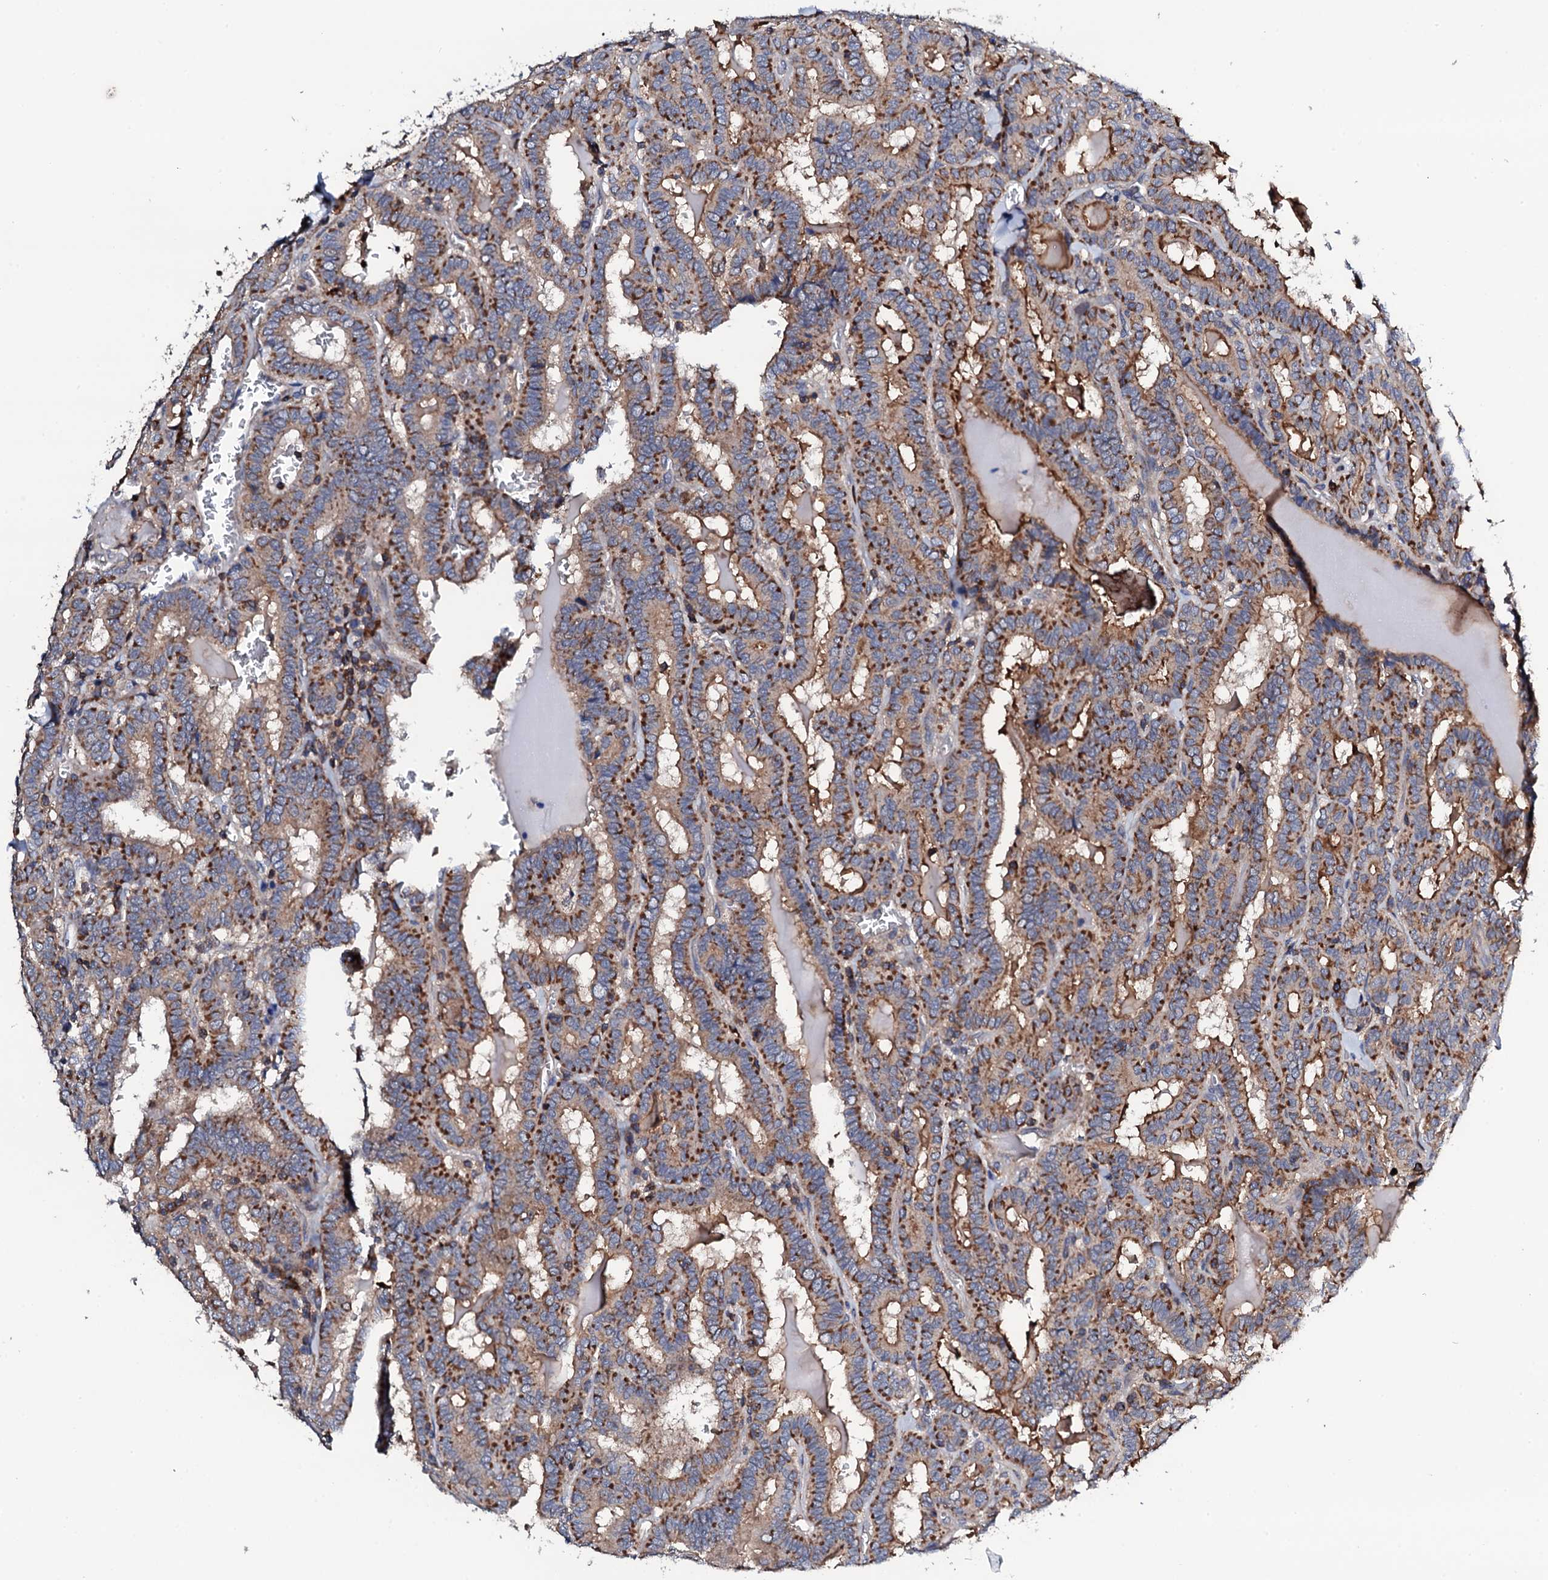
{"staining": {"intensity": "moderate", "quantity": ">75%", "location": "cytoplasmic/membranous"}, "tissue": "thyroid cancer", "cell_type": "Tumor cells", "image_type": "cancer", "snomed": [{"axis": "morphology", "description": "Papillary adenocarcinoma, NOS"}, {"axis": "topography", "description": "Thyroid gland"}], "caption": "Moderate cytoplasmic/membranous staining for a protein is seen in about >75% of tumor cells of papillary adenocarcinoma (thyroid) using immunohistochemistry.", "gene": "COG4", "patient": {"sex": "female", "age": 72}}